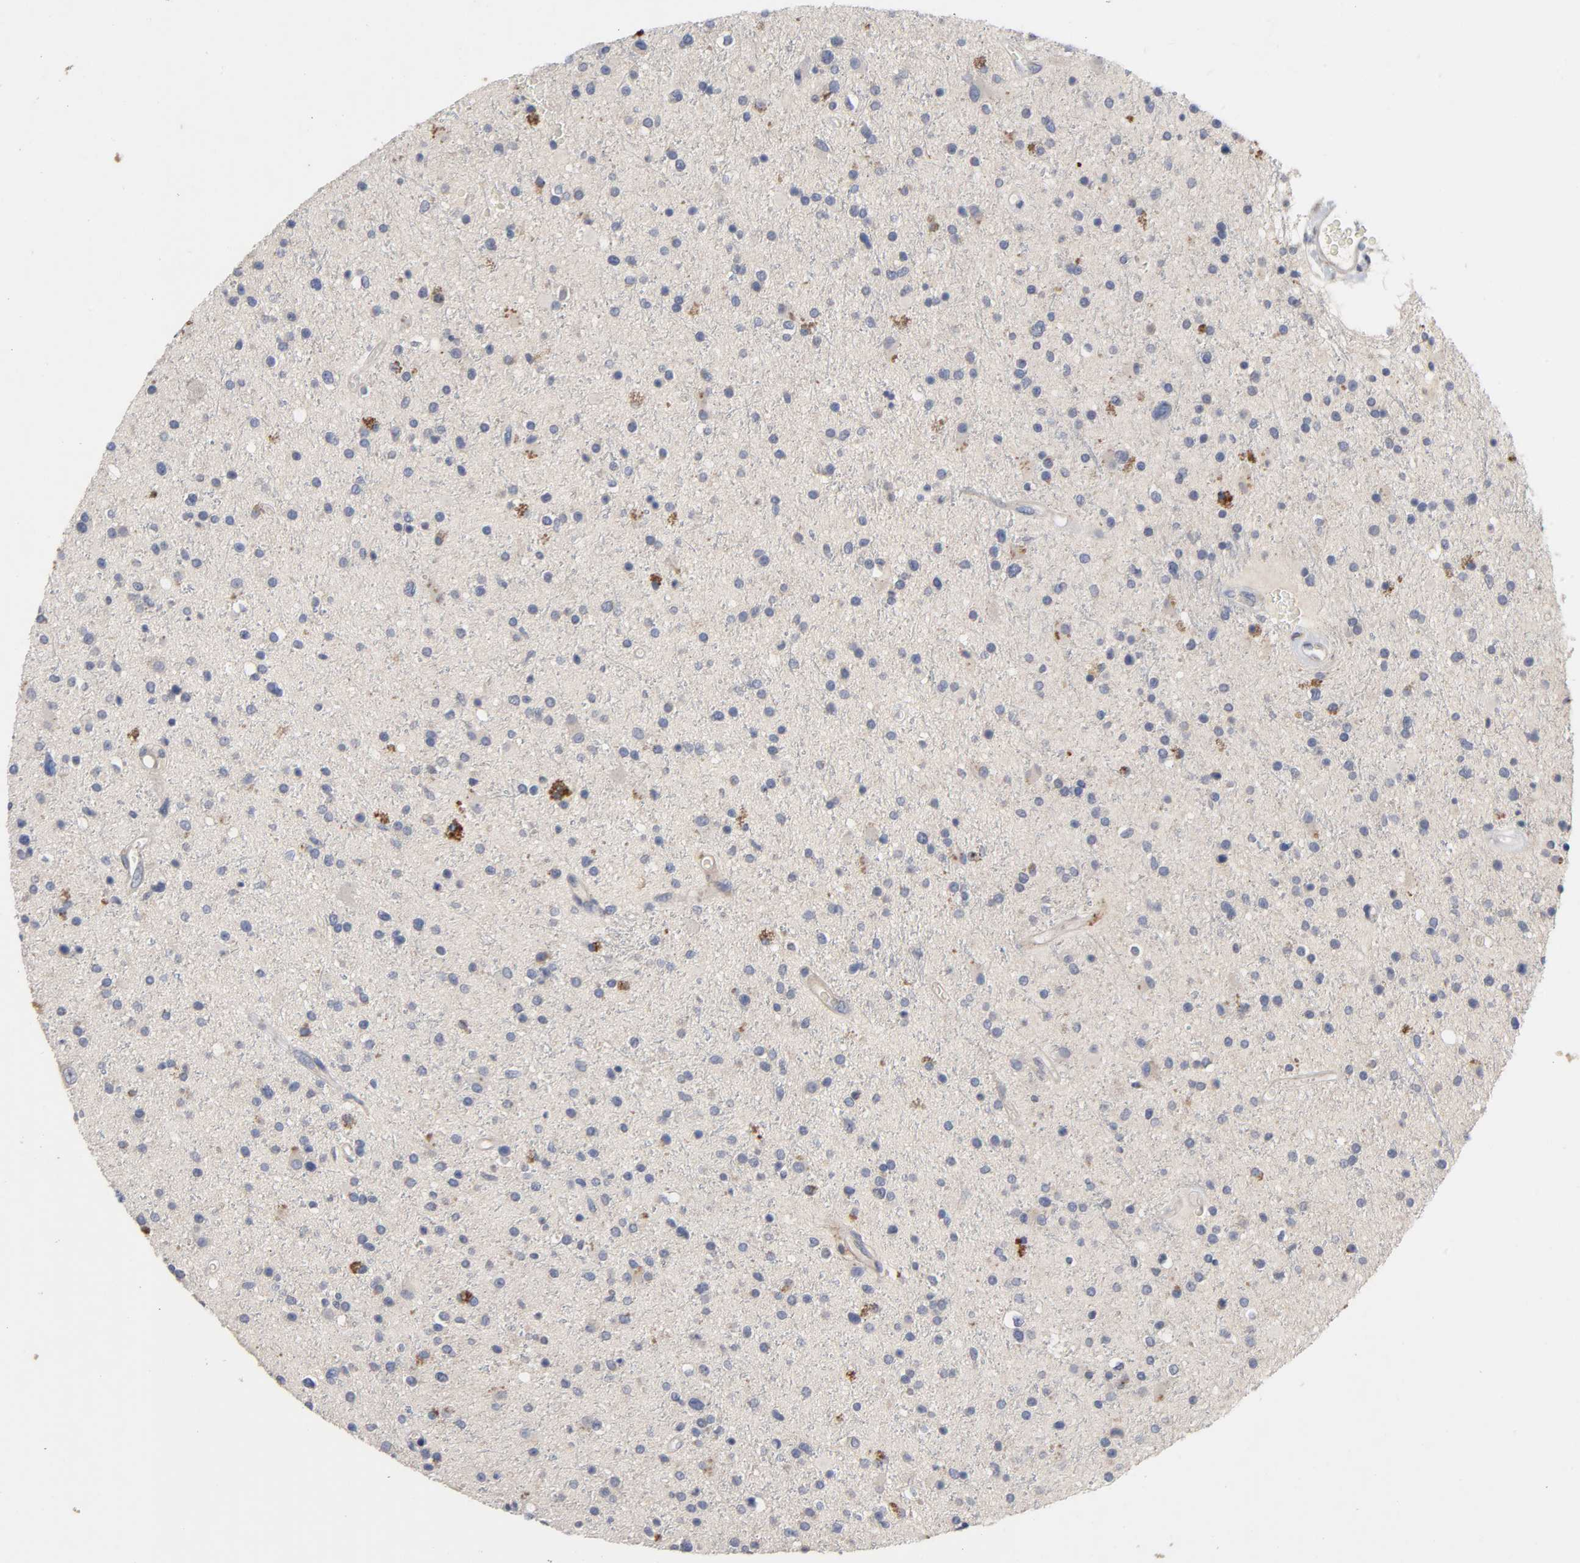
{"staining": {"intensity": "negative", "quantity": "none", "location": "none"}, "tissue": "glioma", "cell_type": "Tumor cells", "image_type": "cancer", "snomed": [{"axis": "morphology", "description": "Glioma, malignant, High grade"}, {"axis": "topography", "description": "Brain"}], "caption": "Tumor cells are negative for brown protein staining in glioma.", "gene": "CCDC134", "patient": {"sex": "male", "age": 33}}